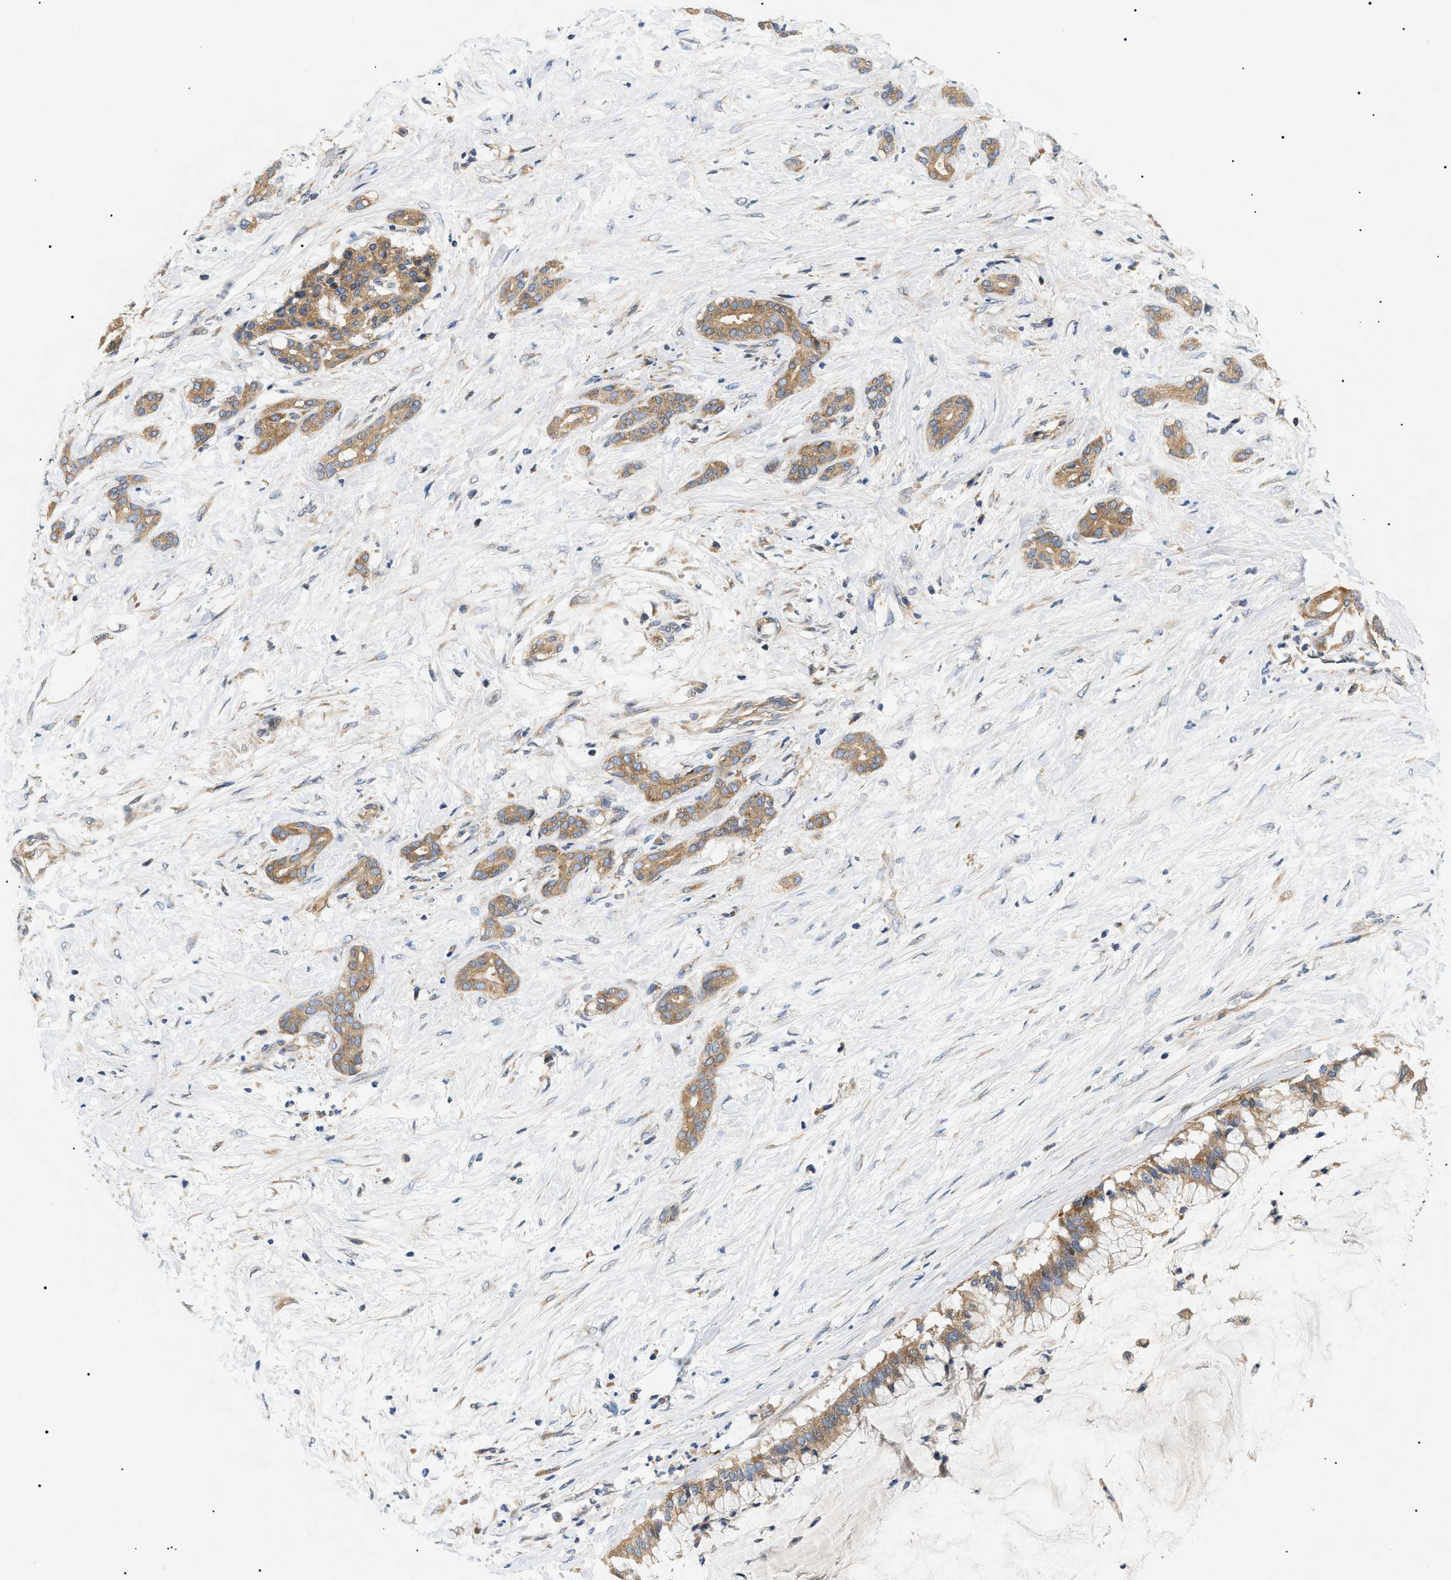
{"staining": {"intensity": "moderate", "quantity": ">75%", "location": "cytoplasmic/membranous"}, "tissue": "pancreatic cancer", "cell_type": "Tumor cells", "image_type": "cancer", "snomed": [{"axis": "morphology", "description": "Adenocarcinoma, NOS"}, {"axis": "topography", "description": "Pancreas"}], "caption": "IHC photomicrograph of pancreatic cancer stained for a protein (brown), which exhibits medium levels of moderate cytoplasmic/membranous positivity in about >75% of tumor cells.", "gene": "PPM1B", "patient": {"sex": "male", "age": 41}}